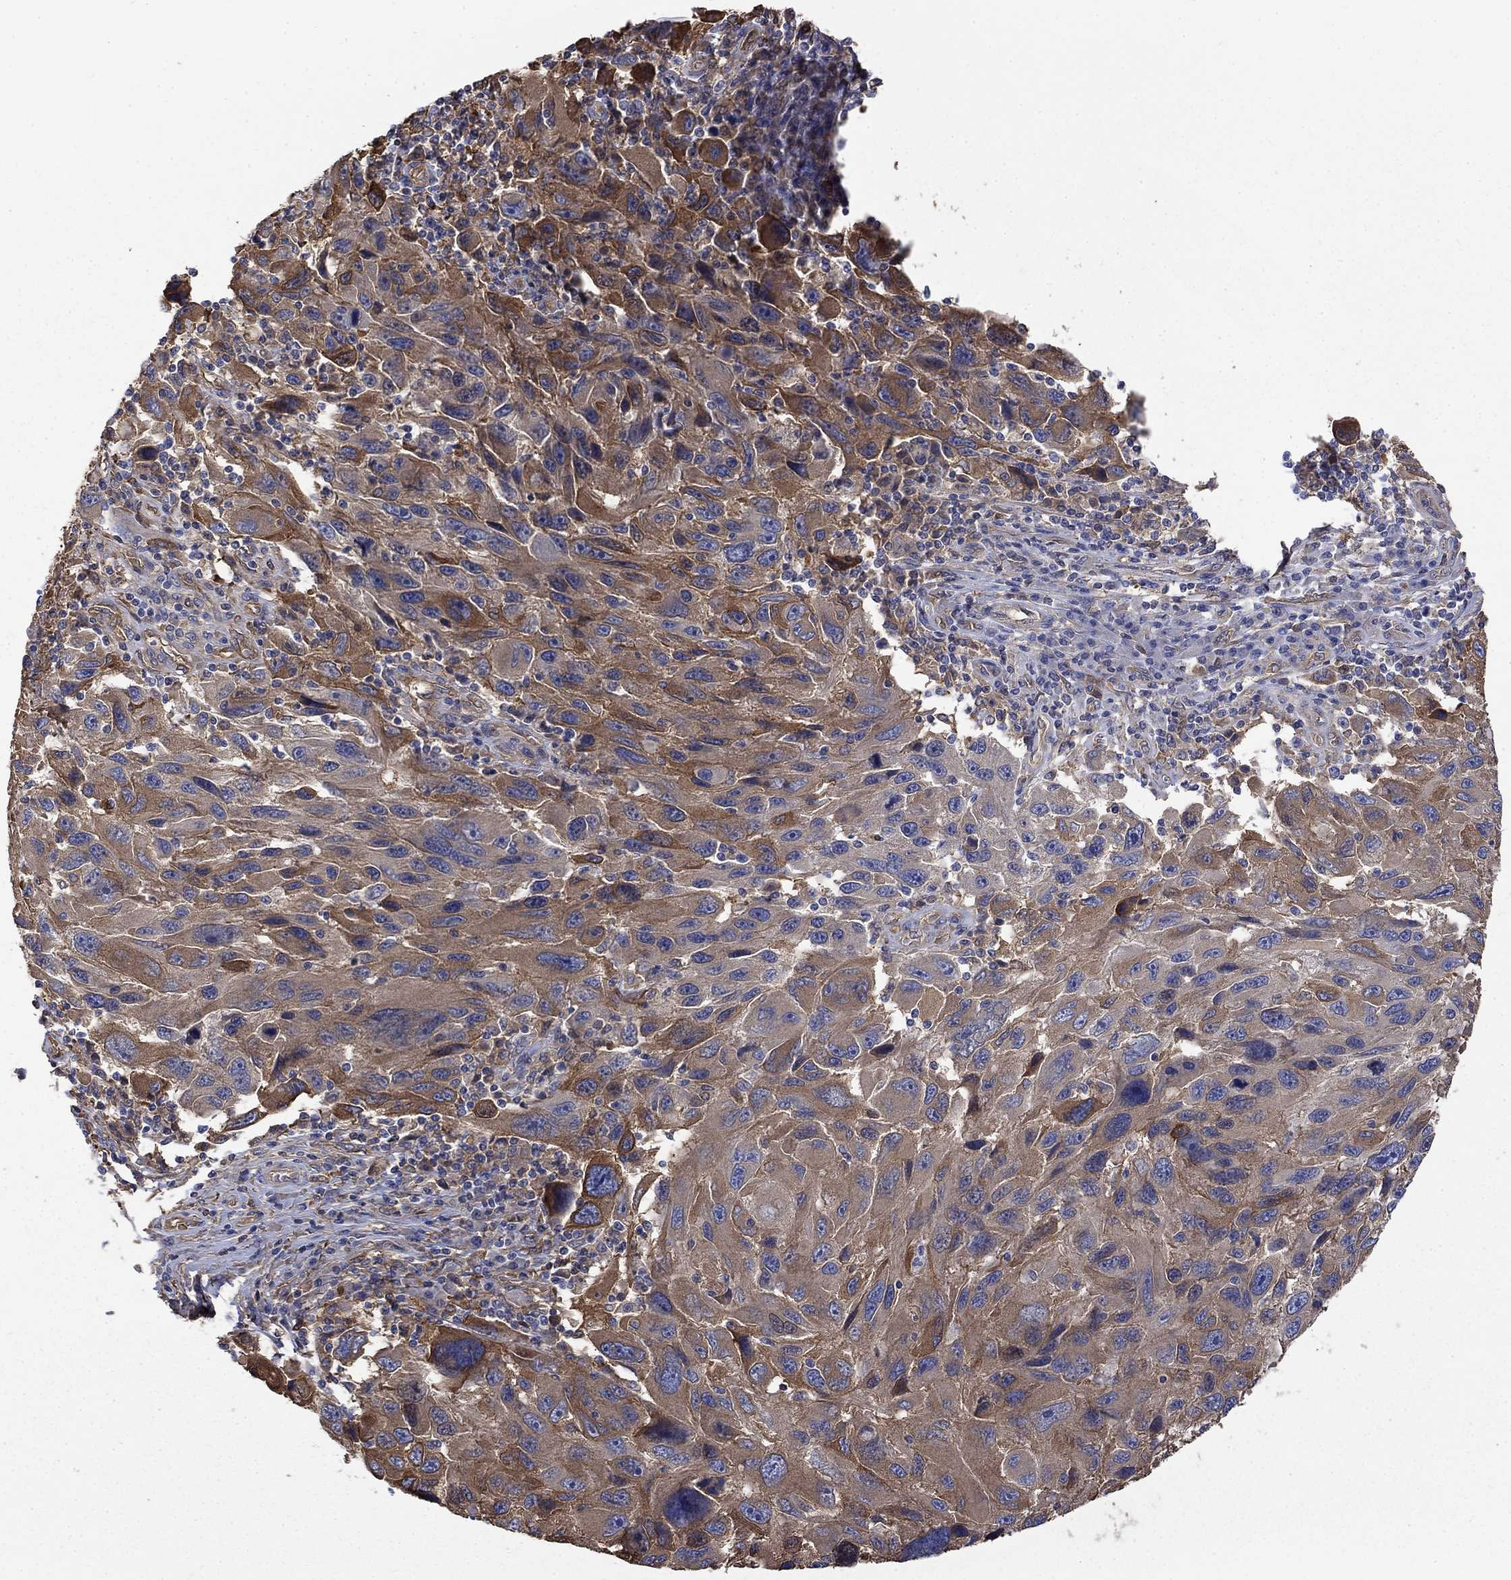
{"staining": {"intensity": "strong", "quantity": "<25%", "location": "cytoplasmic/membranous"}, "tissue": "melanoma", "cell_type": "Tumor cells", "image_type": "cancer", "snomed": [{"axis": "morphology", "description": "Malignant melanoma, NOS"}, {"axis": "topography", "description": "Skin"}], "caption": "IHC staining of melanoma, which shows medium levels of strong cytoplasmic/membranous staining in about <25% of tumor cells indicating strong cytoplasmic/membranous protein positivity. The staining was performed using DAB (3,3'-diaminobenzidine) (brown) for protein detection and nuclei were counterstained in hematoxylin (blue).", "gene": "DPYSL2", "patient": {"sex": "male", "age": 53}}